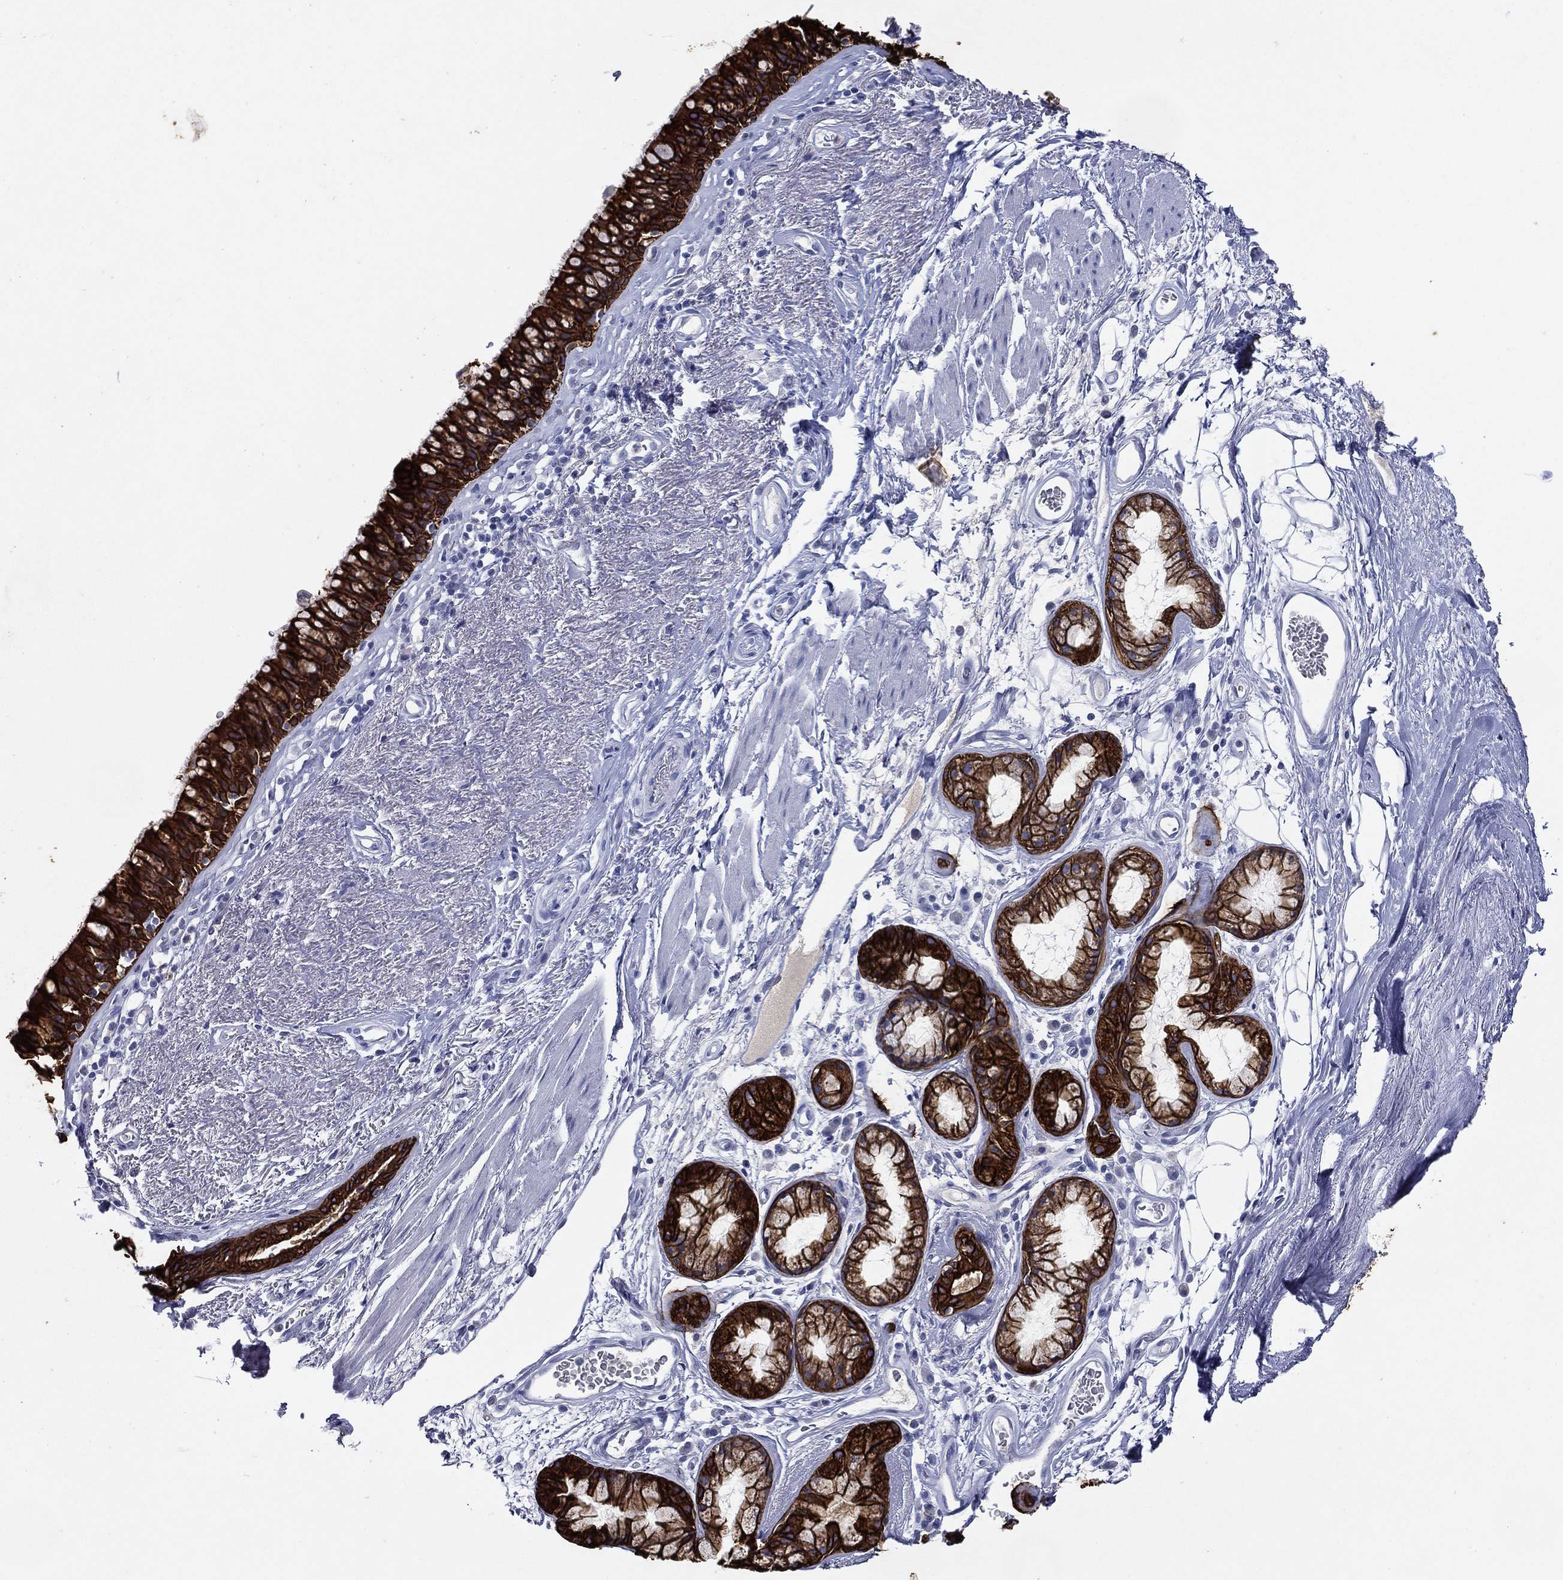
{"staining": {"intensity": "strong", "quantity": ">75%", "location": "cytoplasmic/membranous"}, "tissue": "bronchus", "cell_type": "Respiratory epithelial cells", "image_type": "normal", "snomed": [{"axis": "morphology", "description": "Normal tissue, NOS"}, {"axis": "topography", "description": "Bronchus"}], "caption": "IHC histopathology image of benign human bronchus stained for a protein (brown), which reveals high levels of strong cytoplasmic/membranous staining in about >75% of respiratory epithelial cells.", "gene": "KRT7", "patient": {"sex": "male", "age": 82}}